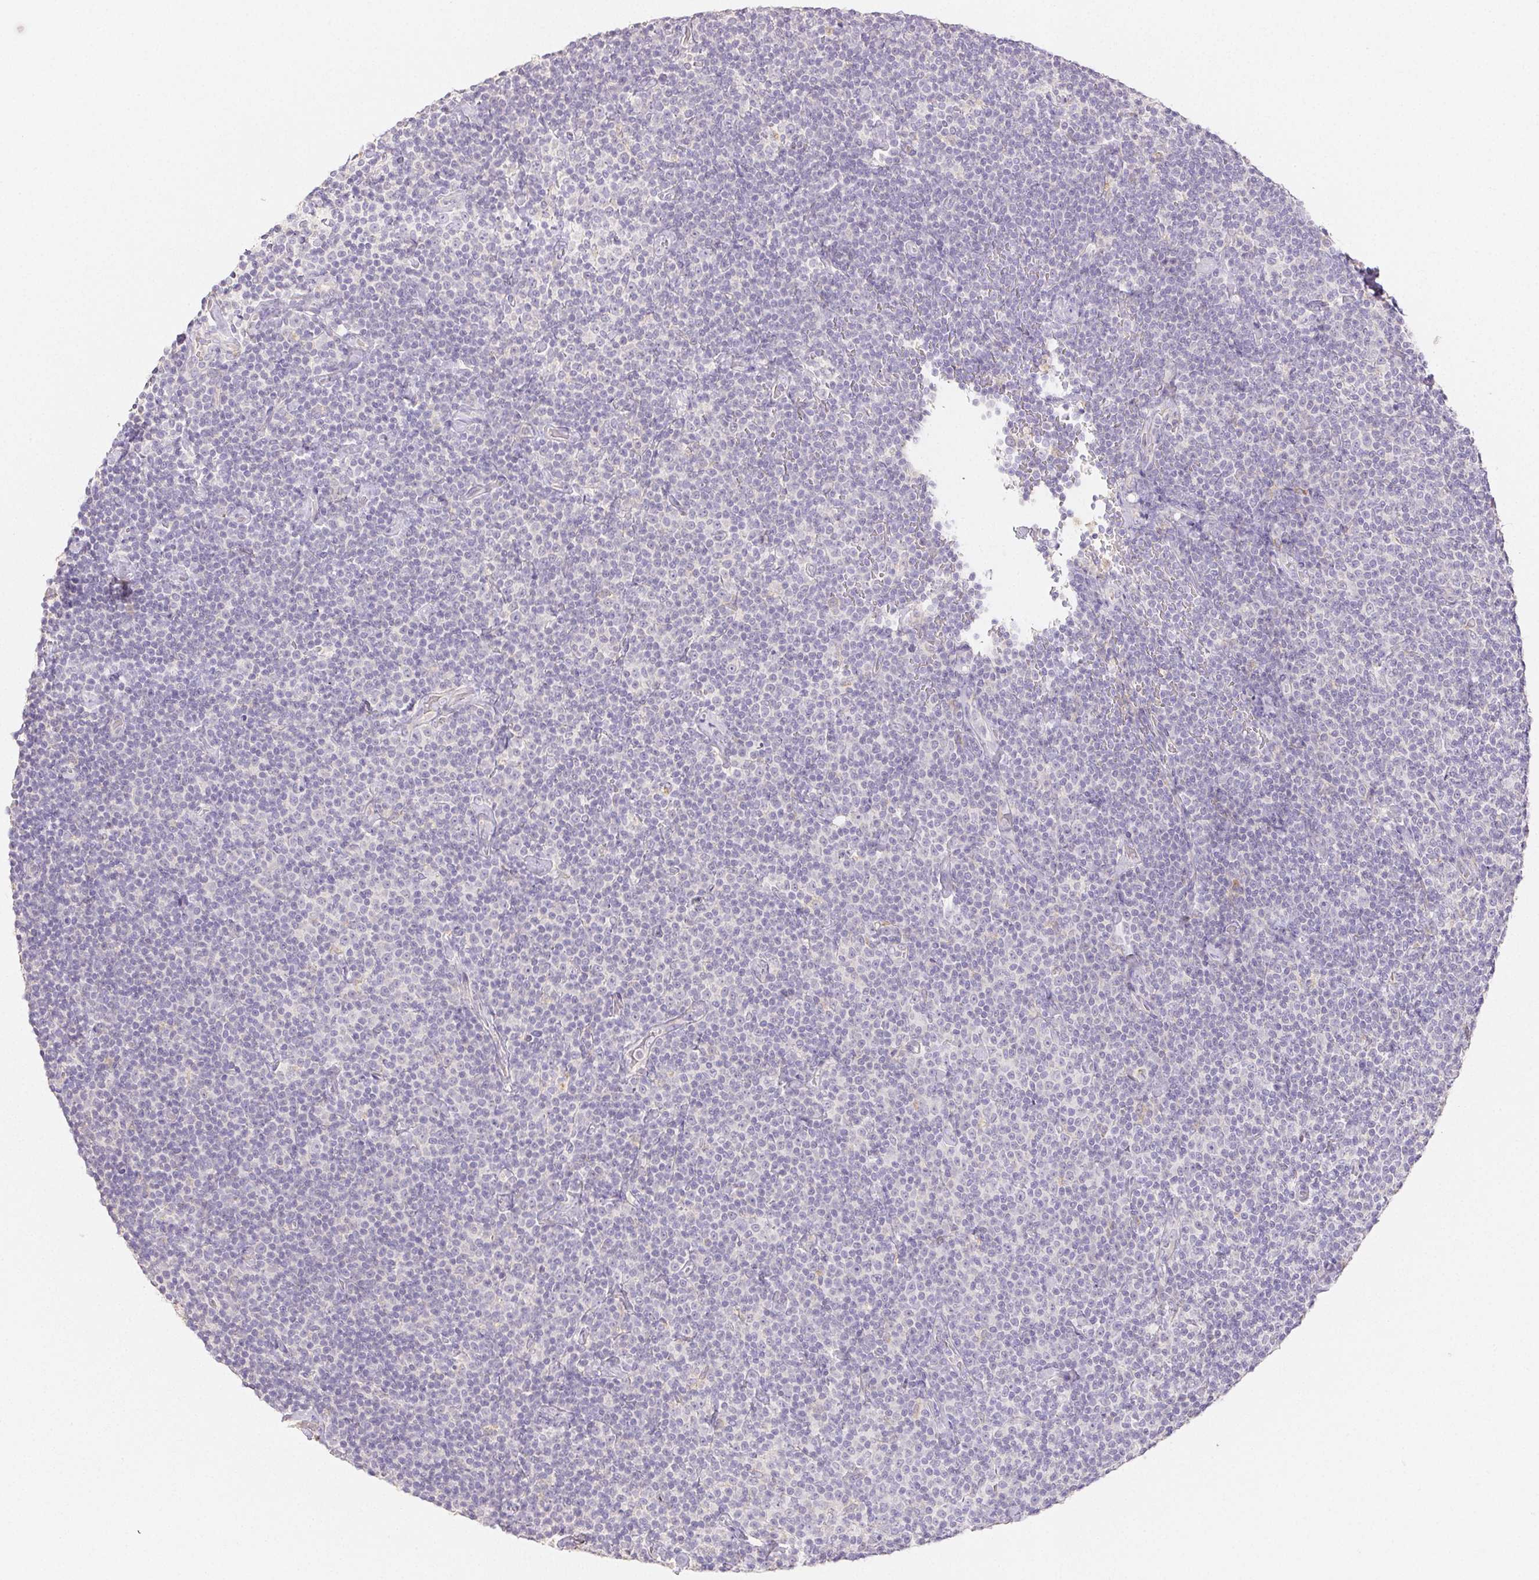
{"staining": {"intensity": "negative", "quantity": "none", "location": "none"}, "tissue": "lymphoma", "cell_type": "Tumor cells", "image_type": "cancer", "snomed": [{"axis": "morphology", "description": "Malignant lymphoma, non-Hodgkin's type, Low grade"}, {"axis": "topography", "description": "Lymph node"}], "caption": "An IHC photomicrograph of malignant lymphoma, non-Hodgkin's type (low-grade) is shown. There is no staining in tumor cells of malignant lymphoma, non-Hodgkin's type (low-grade).", "gene": "ACVR1B", "patient": {"sex": "male", "age": 81}}